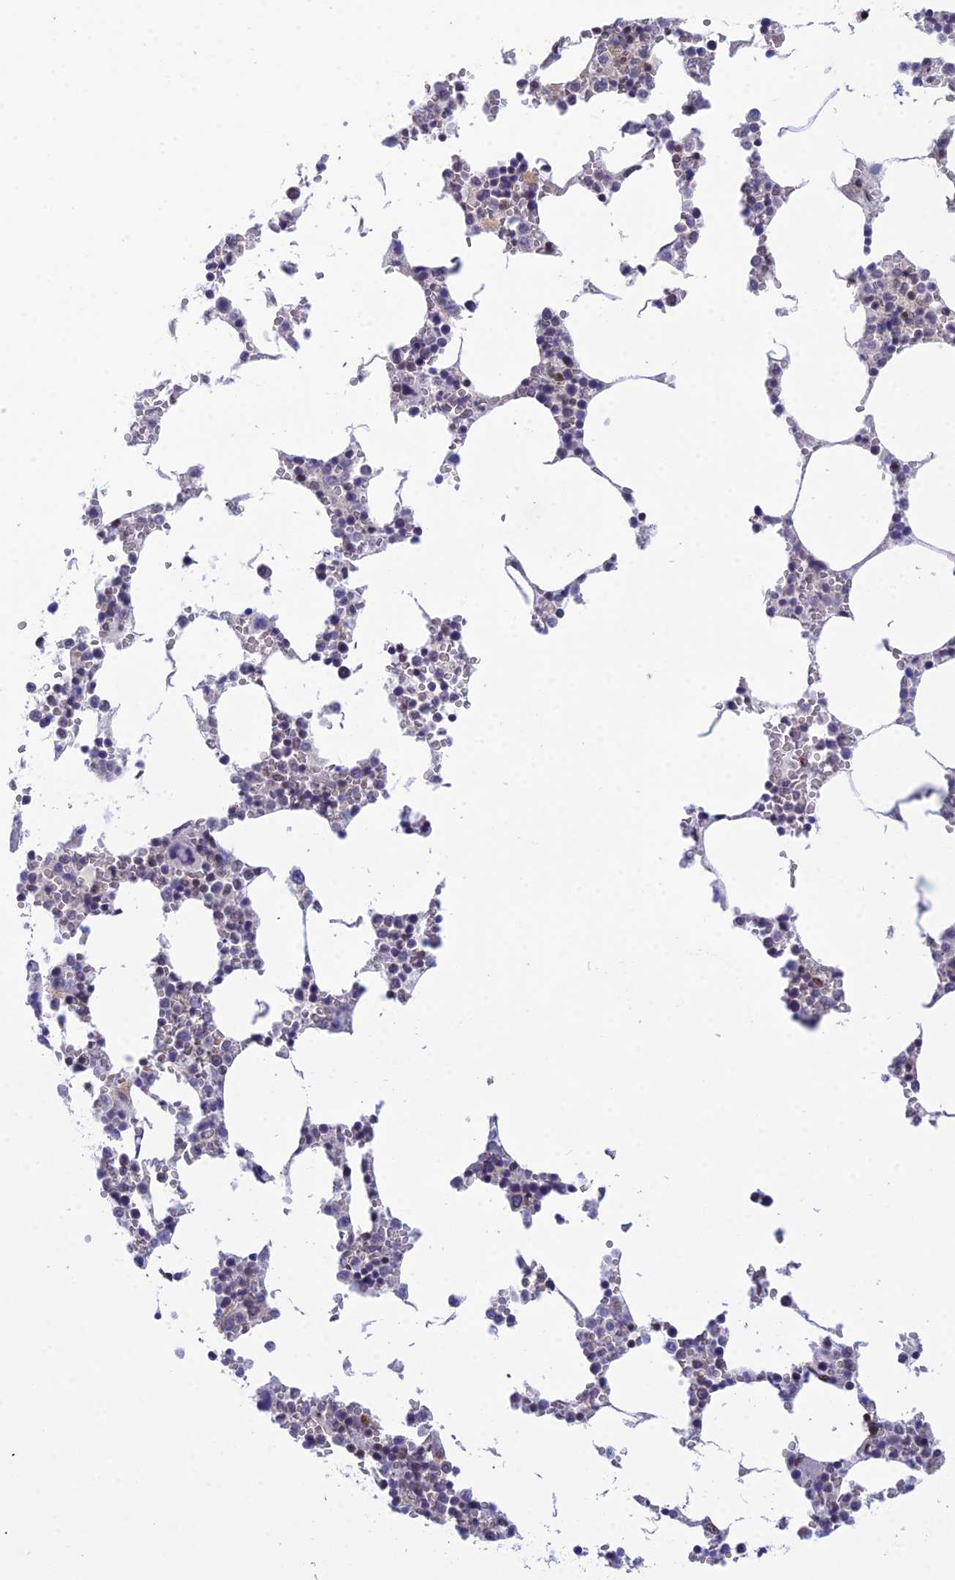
{"staining": {"intensity": "weak", "quantity": "<25%", "location": "nuclear"}, "tissue": "bone marrow", "cell_type": "Hematopoietic cells", "image_type": "normal", "snomed": [{"axis": "morphology", "description": "Normal tissue, NOS"}, {"axis": "topography", "description": "Bone marrow"}], "caption": "This is an immunohistochemistry (IHC) histopathology image of normal human bone marrow. There is no staining in hematopoietic cells.", "gene": "ELOA2", "patient": {"sex": "female", "age": 64}}